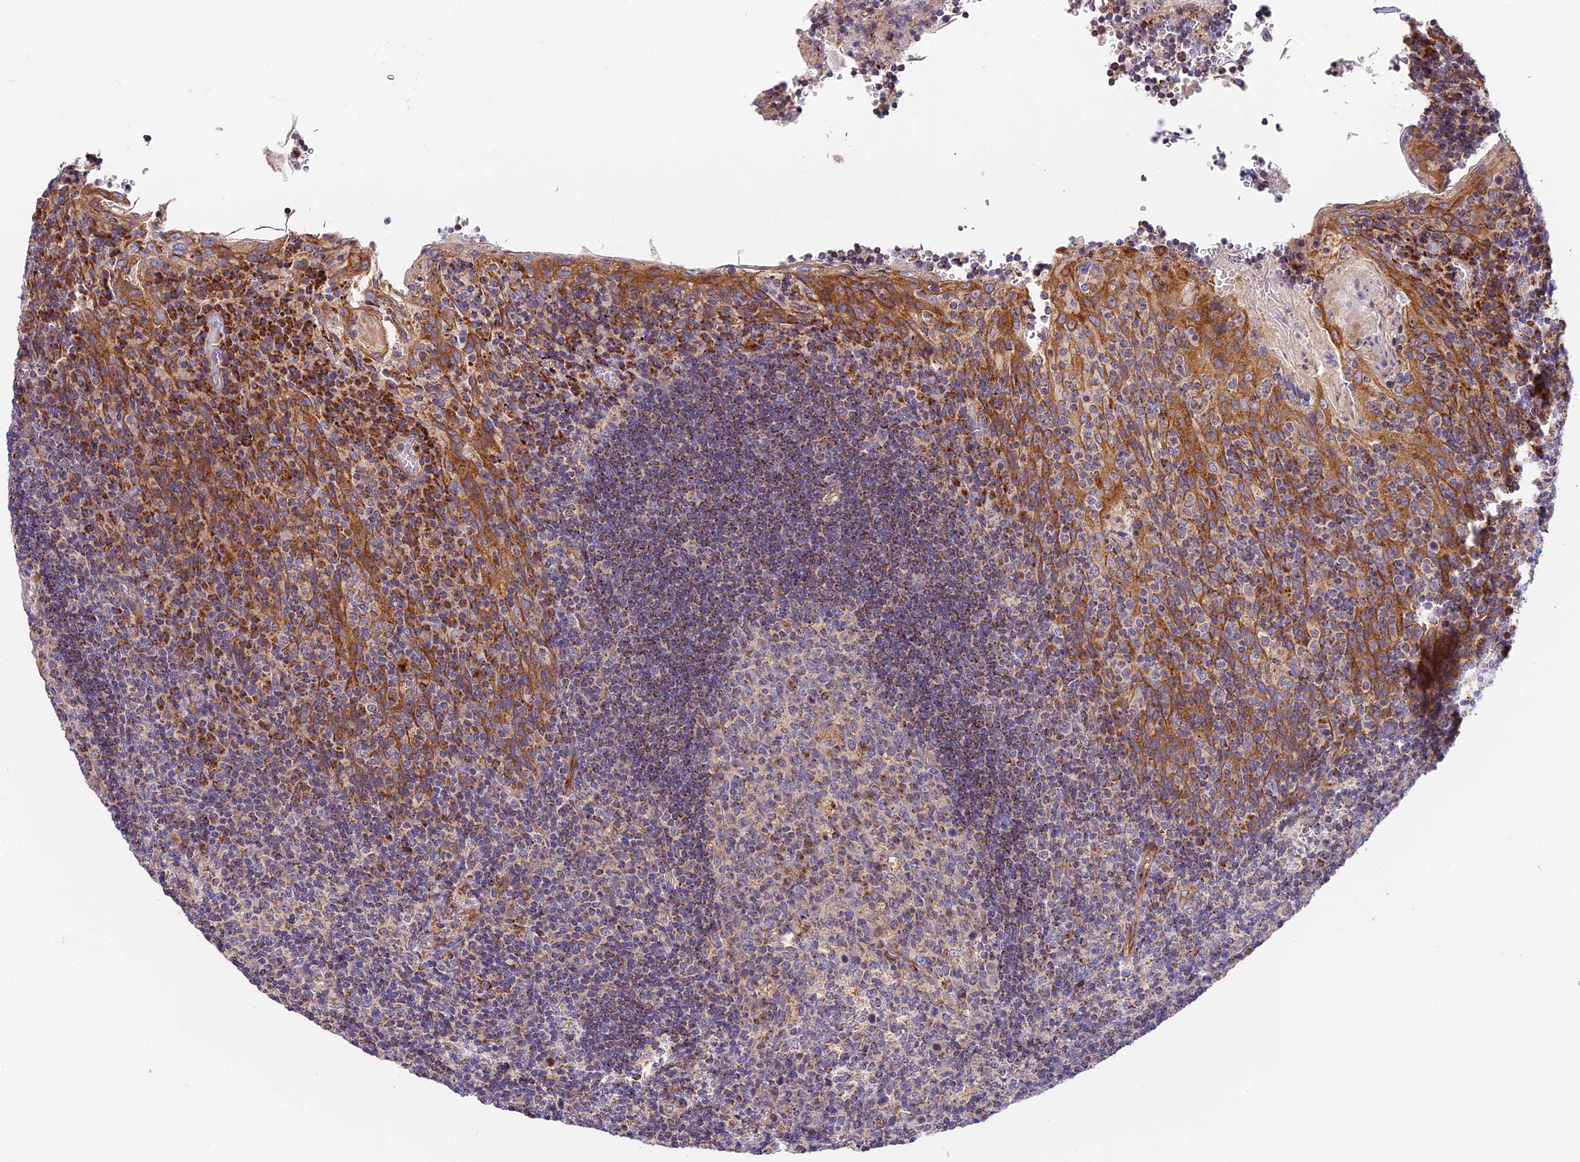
{"staining": {"intensity": "moderate", "quantity": "25%-75%", "location": "cytoplasmic/membranous"}, "tissue": "tonsil", "cell_type": "Germinal center cells", "image_type": "normal", "snomed": [{"axis": "morphology", "description": "Normal tissue, NOS"}, {"axis": "topography", "description": "Tonsil"}], "caption": "Immunohistochemistry histopathology image of normal human tonsil stained for a protein (brown), which demonstrates medium levels of moderate cytoplasmic/membranous staining in about 25%-75% of germinal center cells.", "gene": "MRAS", "patient": {"sex": "male", "age": 17}}